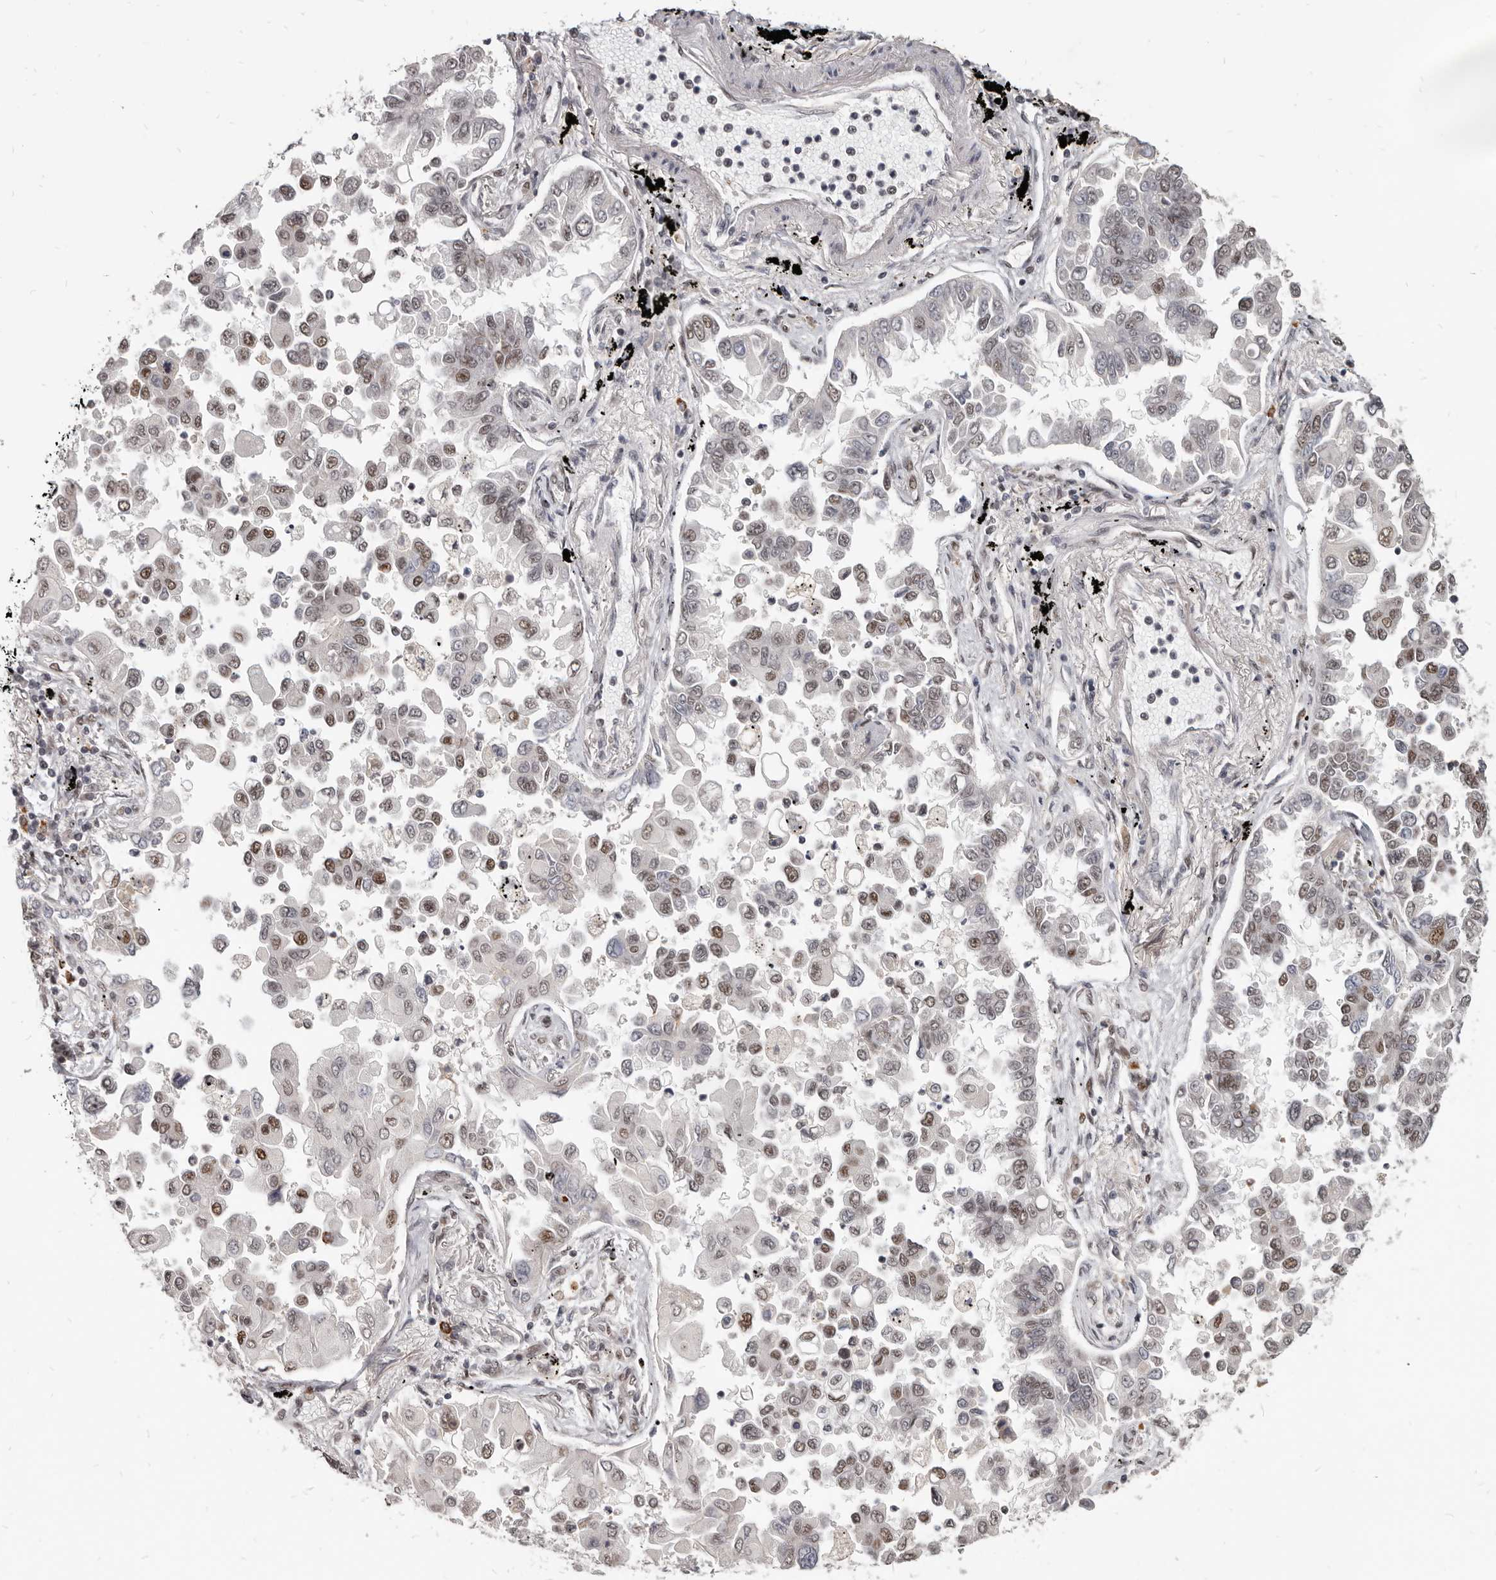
{"staining": {"intensity": "moderate", "quantity": "25%-75%", "location": "nuclear"}, "tissue": "lung cancer", "cell_type": "Tumor cells", "image_type": "cancer", "snomed": [{"axis": "morphology", "description": "Adenocarcinoma, NOS"}, {"axis": "topography", "description": "Lung"}], "caption": "About 25%-75% of tumor cells in human lung adenocarcinoma exhibit moderate nuclear protein positivity as visualized by brown immunohistochemical staining.", "gene": "ATF5", "patient": {"sex": "female", "age": 67}}